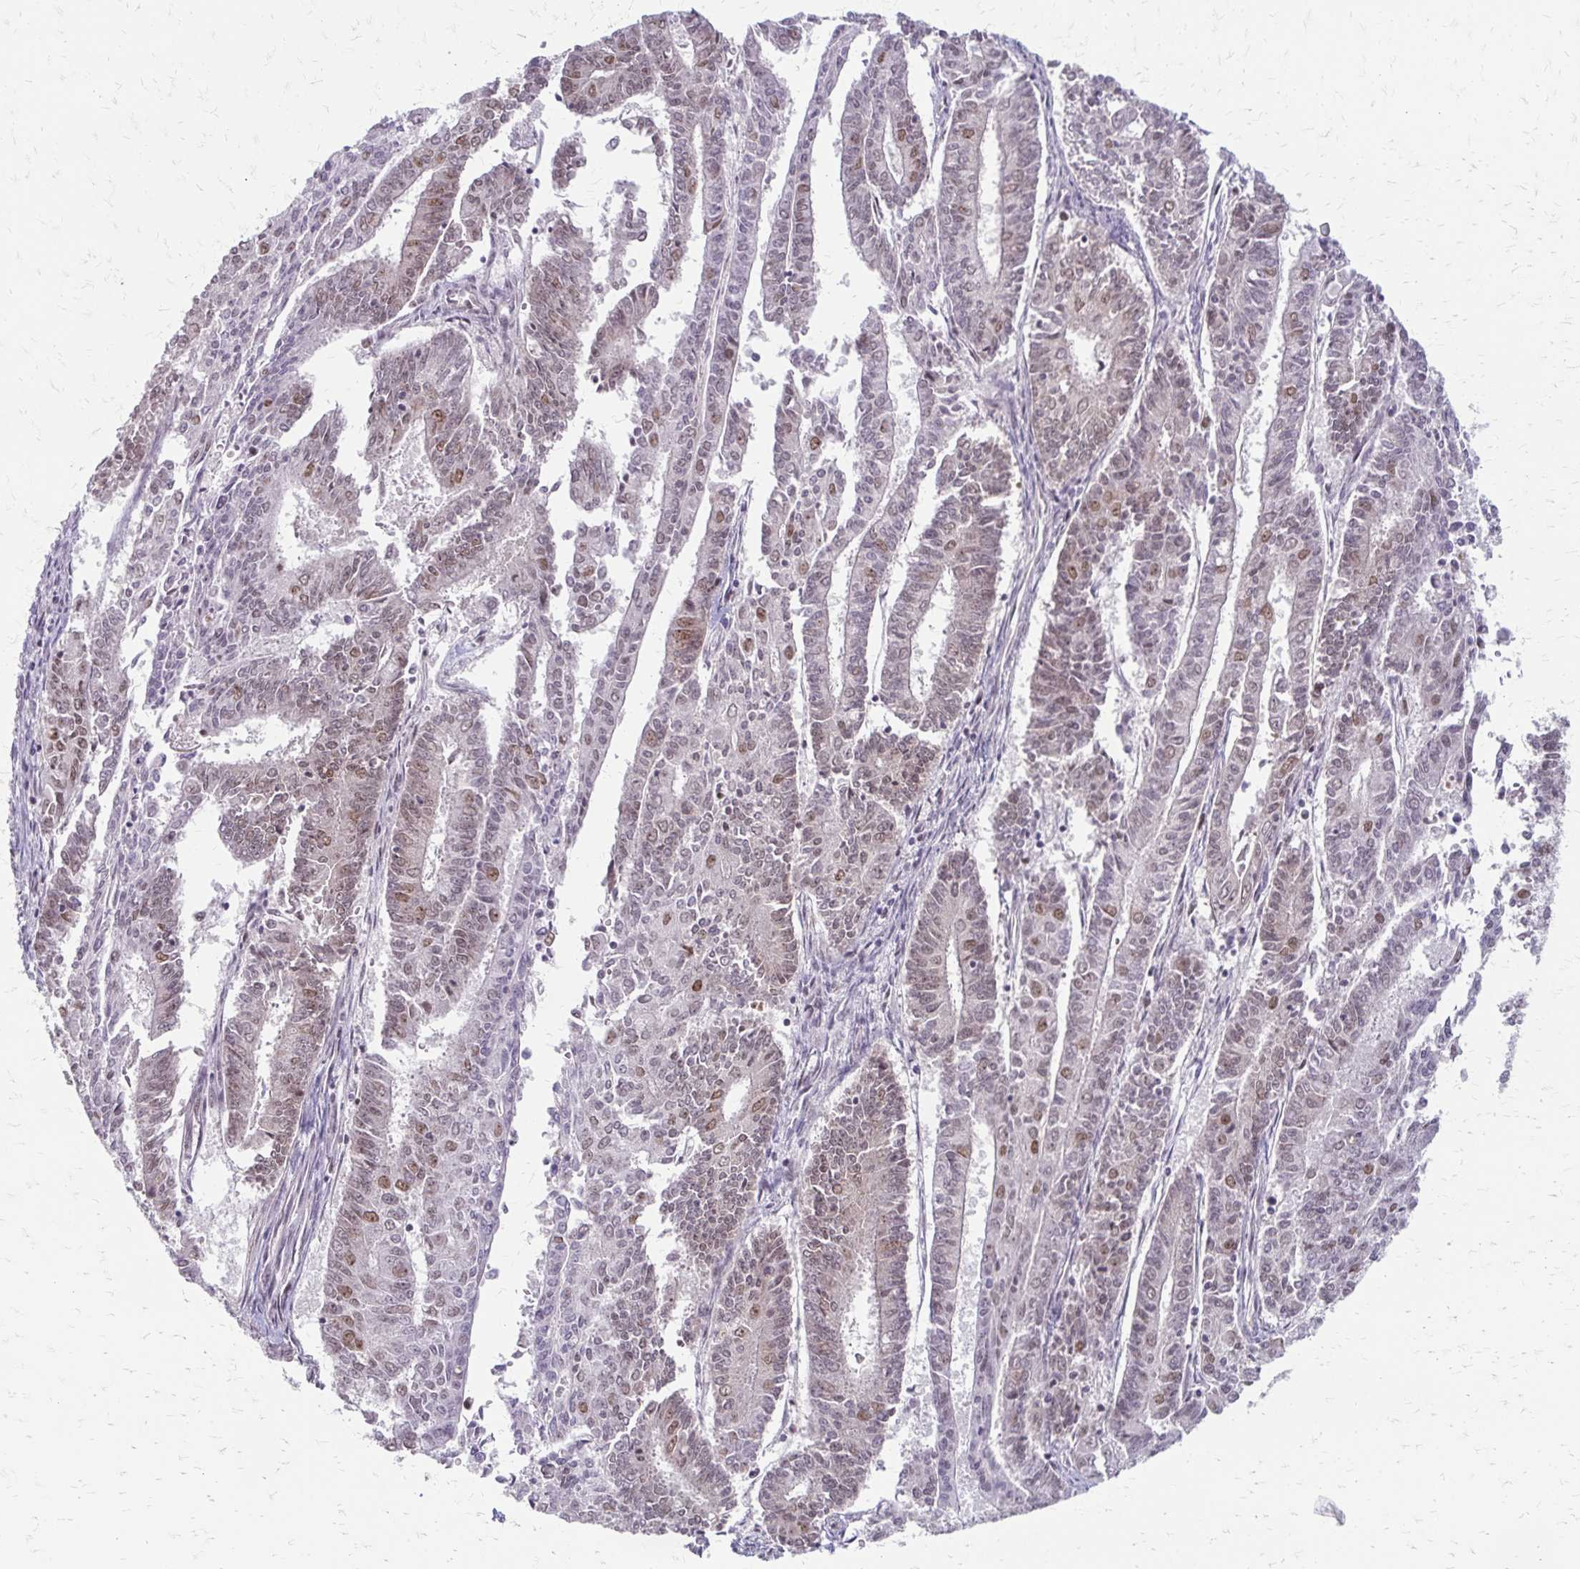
{"staining": {"intensity": "weak", "quantity": ">75%", "location": "nuclear"}, "tissue": "endometrial cancer", "cell_type": "Tumor cells", "image_type": "cancer", "snomed": [{"axis": "morphology", "description": "Adenocarcinoma, NOS"}, {"axis": "topography", "description": "Endometrium"}], "caption": "A low amount of weak nuclear positivity is present in approximately >75% of tumor cells in endometrial adenocarcinoma tissue.", "gene": "EED", "patient": {"sex": "female", "age": 59}}